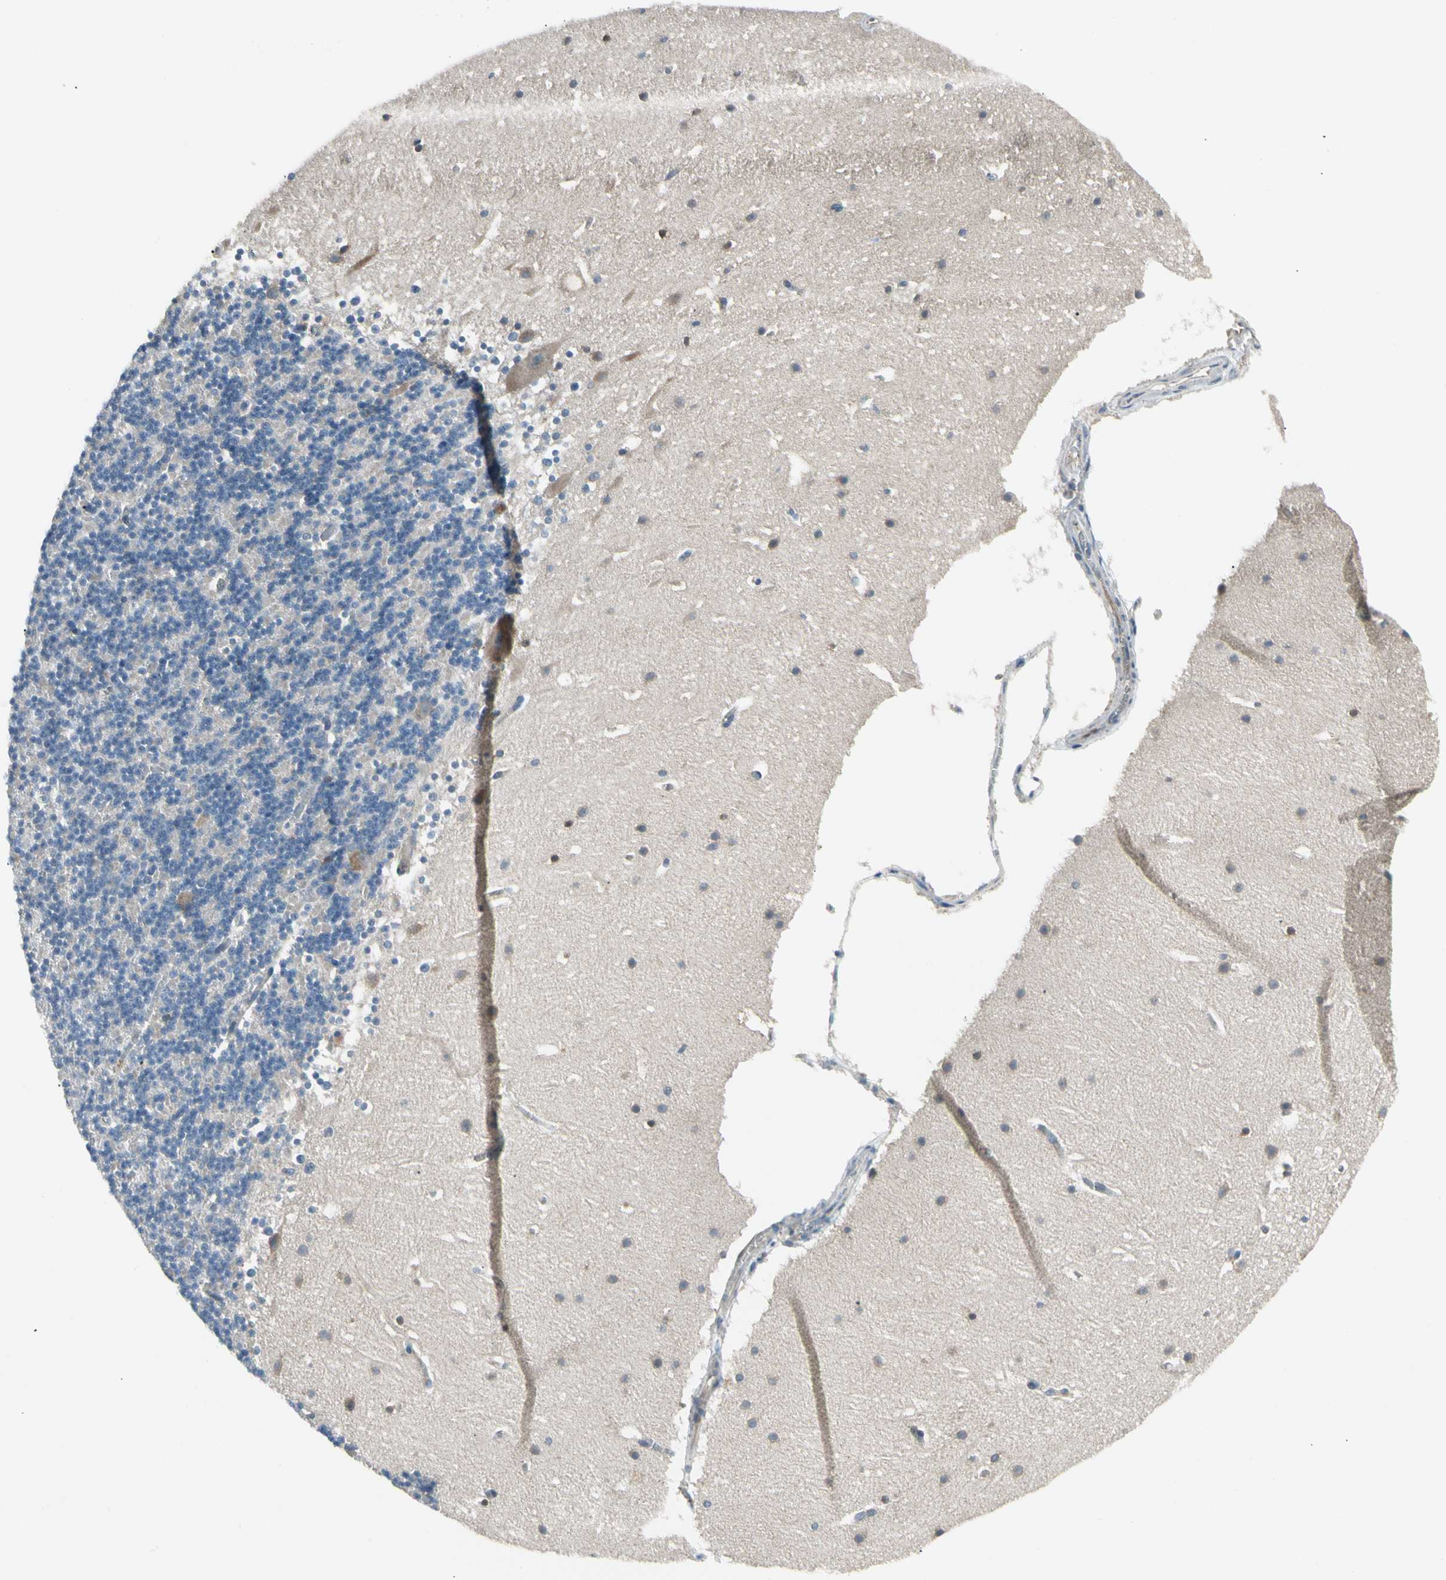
{"staining": {"intensity": "weak", "quantity": "<25%", "location": "cytoplasmic/membranous"}, "tissue": "cerebellum", "cell_type": "Cells in granular layer", "image_type": "normal", "snomed": [{"axis": "morphology", "description": "Normal tissue, NOS"}, {"axis": "topography", "description": "Cerebellum"}], "caption": "Human cerebellum stained for a protein using immunohistochemistry (IHC) demonstrates no positivity in cells in granular layer.", "gene": "PANK2", "patient": {"sex": "female", "age": 19}}